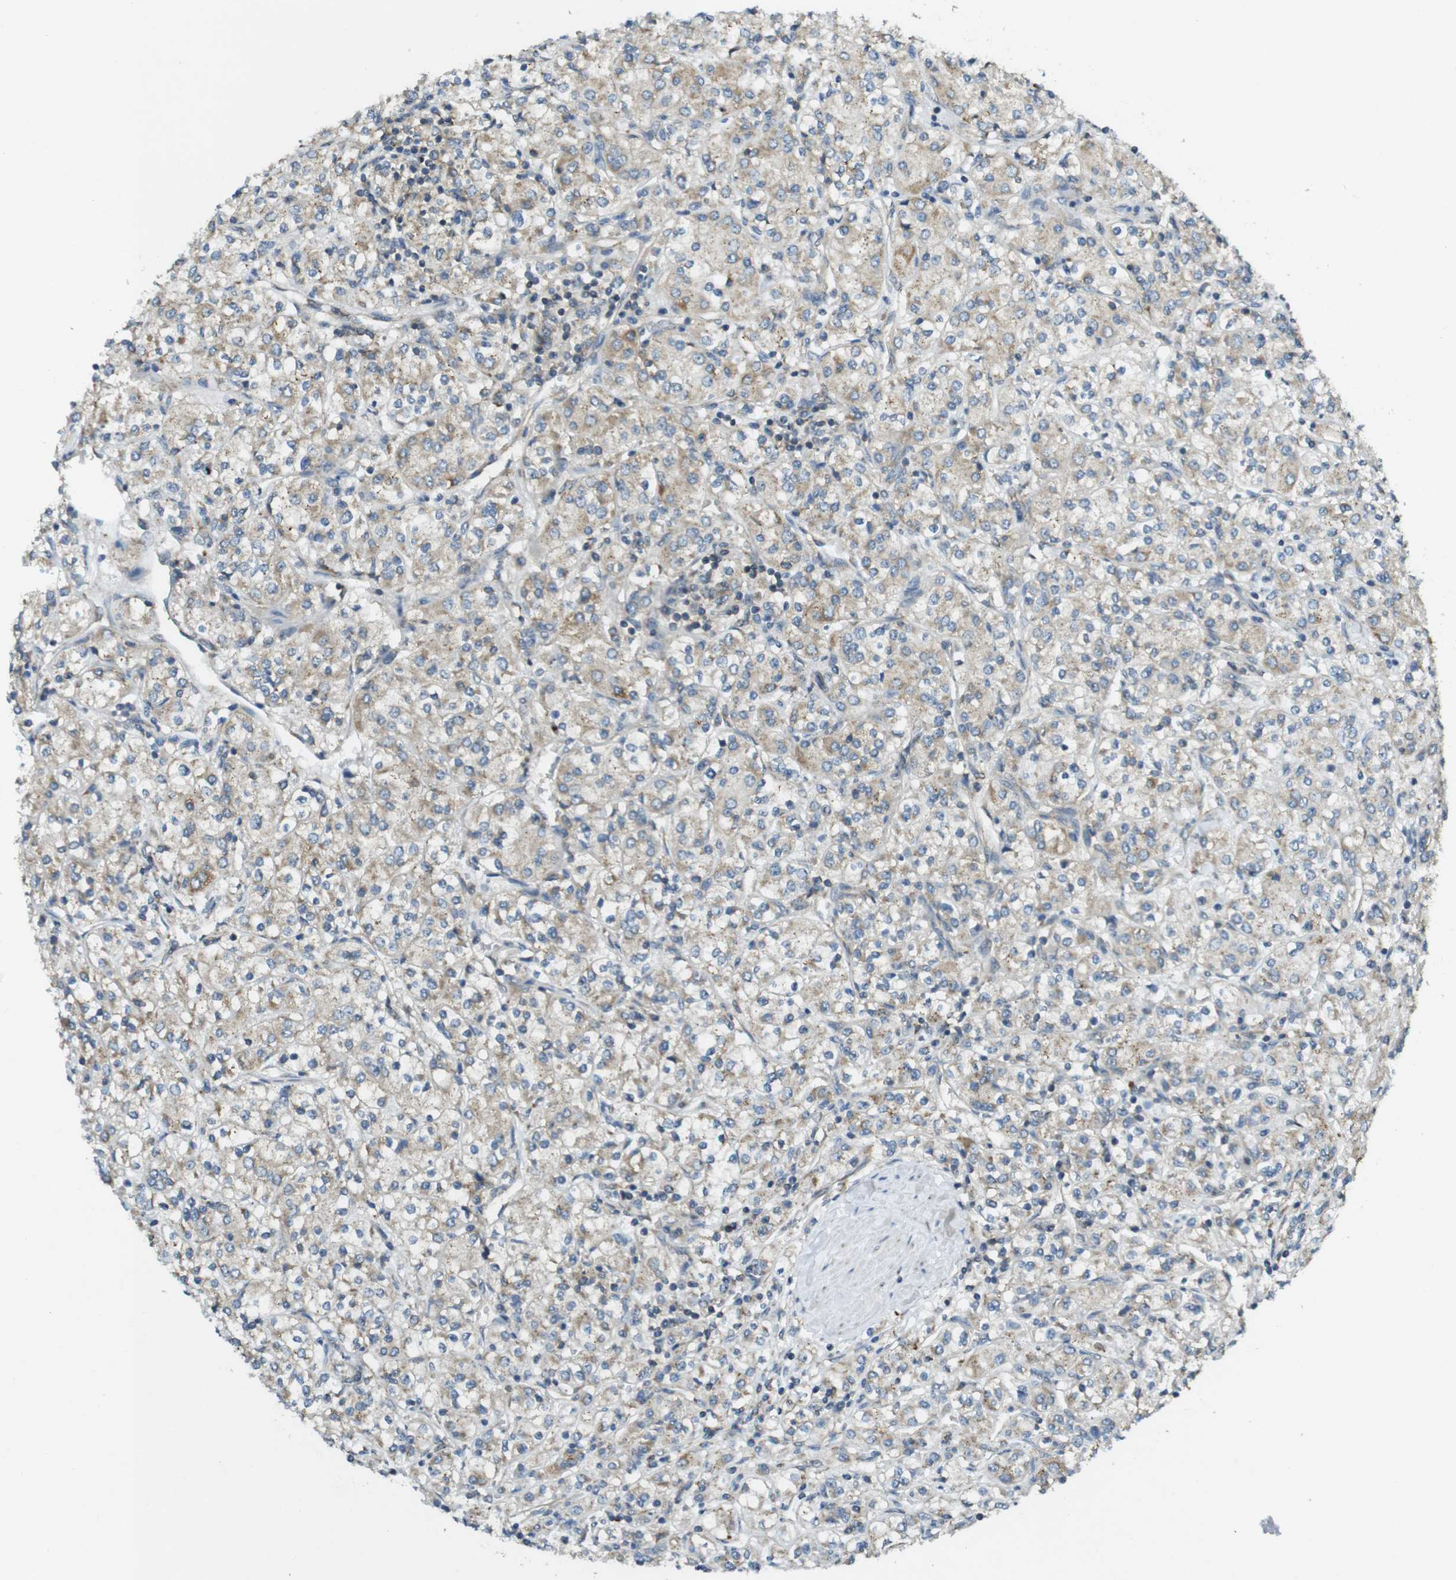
{"staining": {"intensity": "weak", "quantity": ">75%", "location": "cytoplasmic/membranous"}, "tissue": "renal cancer", "cell_type": "Tumor cells", "image_type": "cancer", "snomed": [{"axis": "morphology", "description": "Adenocarcinoma, NOS"}, {"axis": "topography", "description": "Kidney"}], "caption": "Human renal adenocarcinoma stained with a brown dye shows weak cytoplasmic/membranous positive positivity in approximately >75% of tumor cells.", "gene": "BRI3BP", "patient": {"sex": "male", "age": 77}}